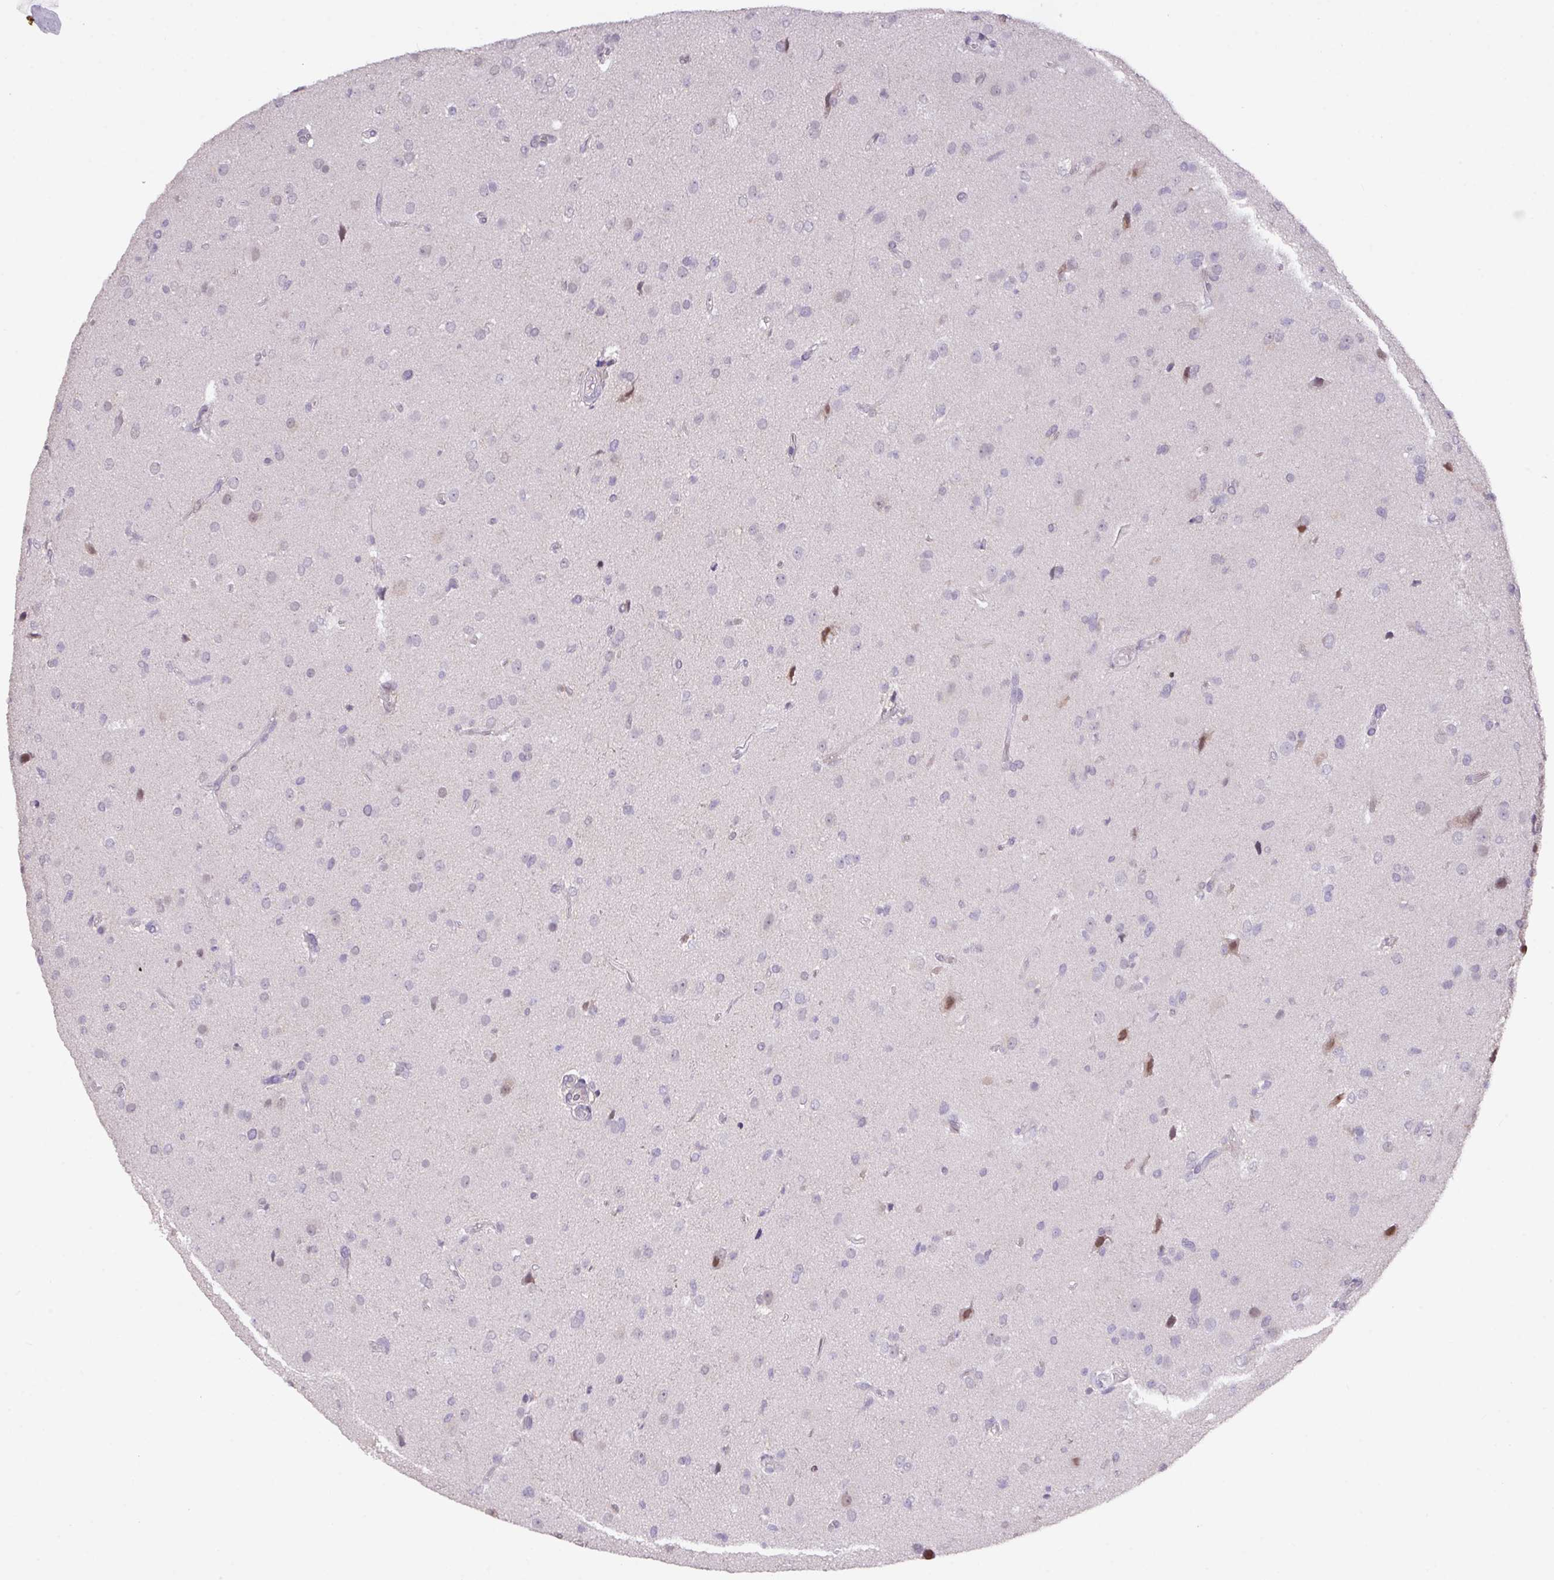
{"staining": {"intensity": "negative", "quantity": "none", "location": "none"}, "tissue": "glioma", "cell_type": "Tumor cells", "image_type": "cancer", "snomed": [{"axis": "morphology", "description": "Glioma, malignant, High grade"}, {"axis": "topography", "description": "Brain"}], "caption": "An IHC photomicrograph of malignant glioma (high-grade) is shown. There is no staining in tumor cells of malignant glioma (high-grade). Brightfield microscopy of immunohistochemistry (IHC) stained with DAB (brown) and hematoxylin (blue), captured at high magnification.", "gene": "ANKRD13B", "patient": {"sex": "male", "age": 33}}